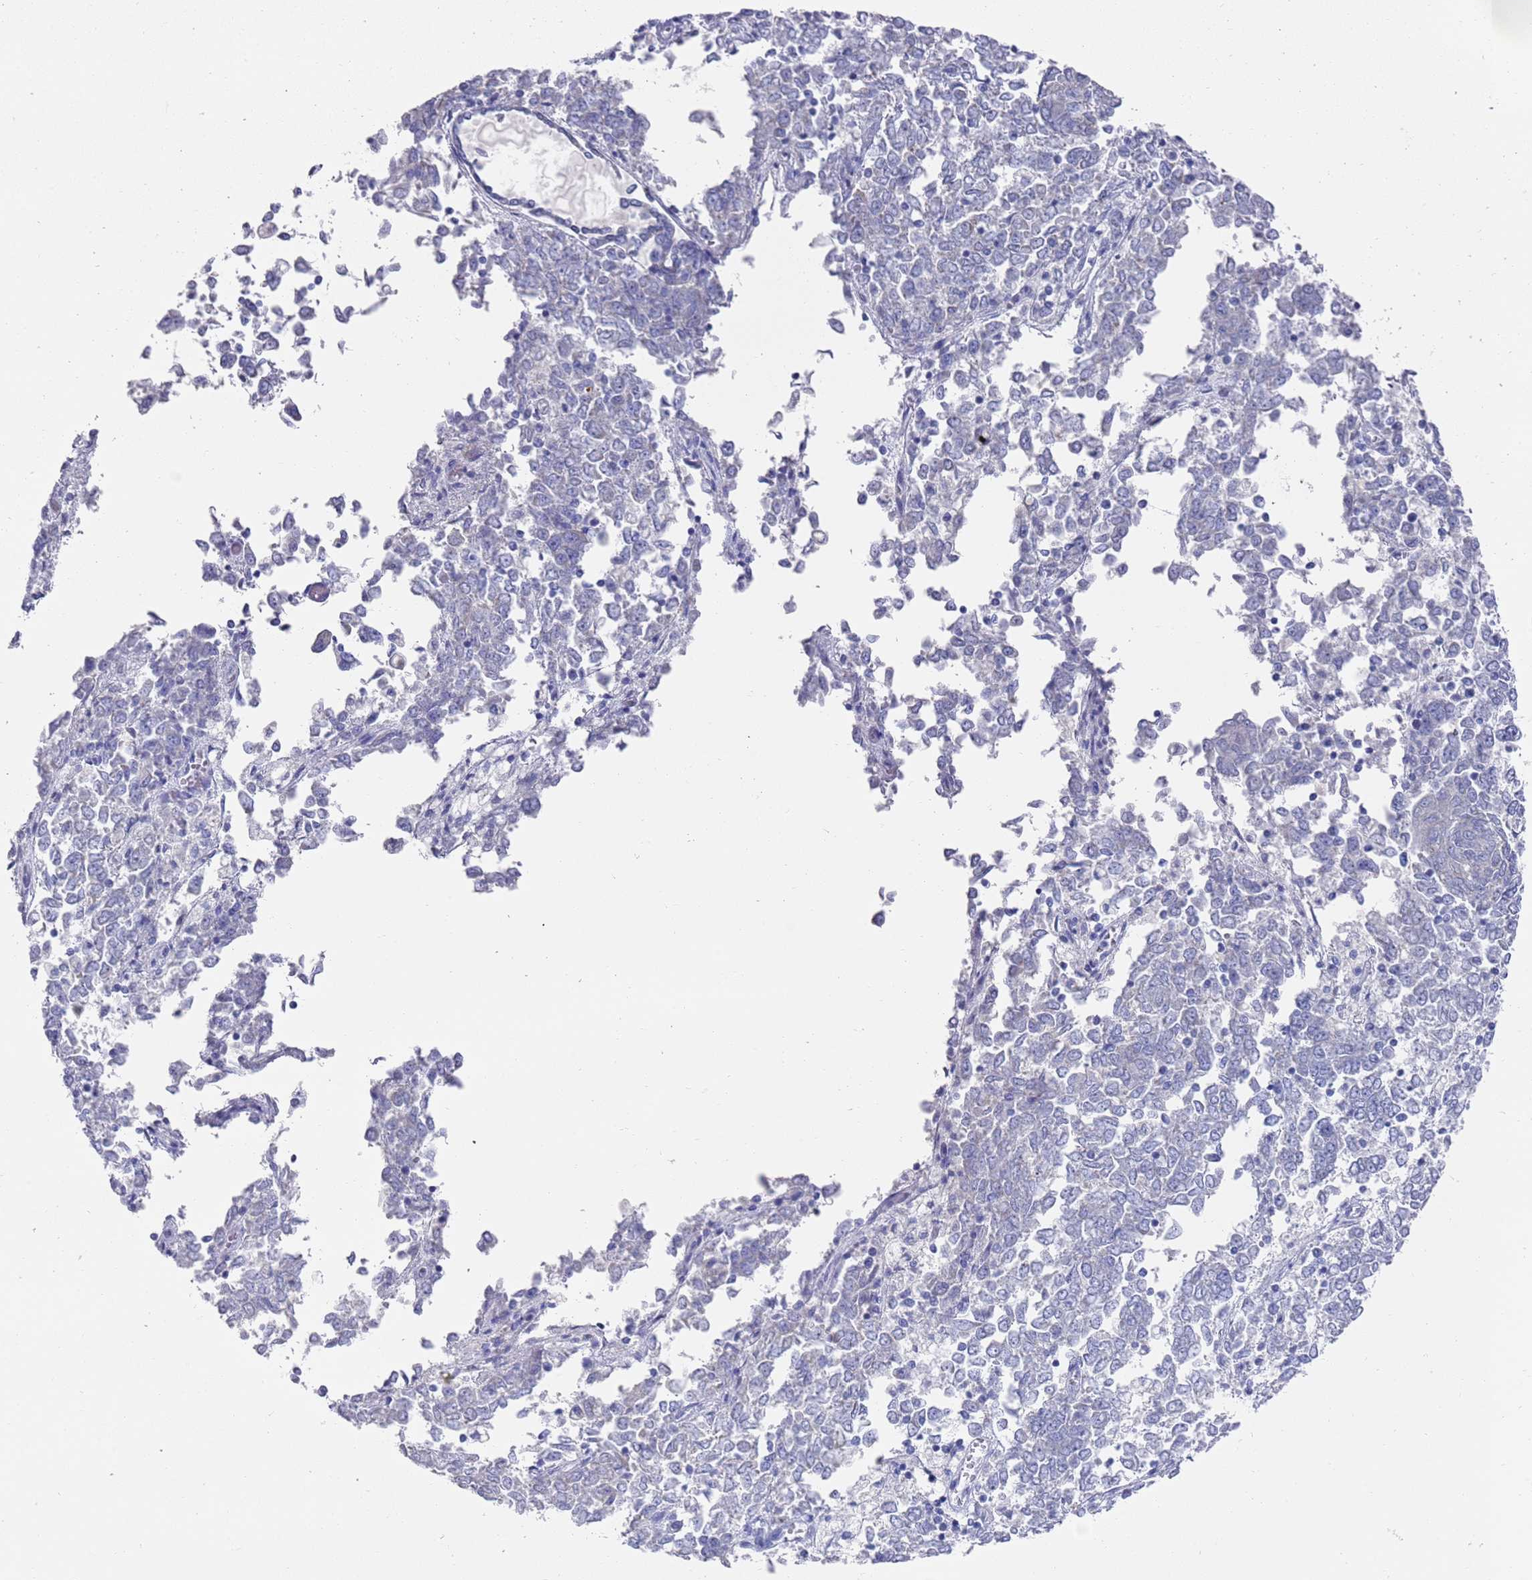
{"staining": {"intensity": "negative", "quantity": "none", "location": "none"}, "tissue": "endometrial cancer", "cell_type": "Tumor cells", "image_type": "cancer", "snomed": [{"axis": "morphology", "description": "Adenocarcinoma, NOS"}, {"axis": "topography", "description": "Endometrium"}], "caption": "High power microscopy image of an immunohistochemistry image of endometrial cancer, revealing no significant expression in tumor cells. (DAB (3,3'-diaminobenzidine) immunohistochemistry, high magnification).", "gene": "SCAPER", "patient": {"sex": "female", "age": 80}}